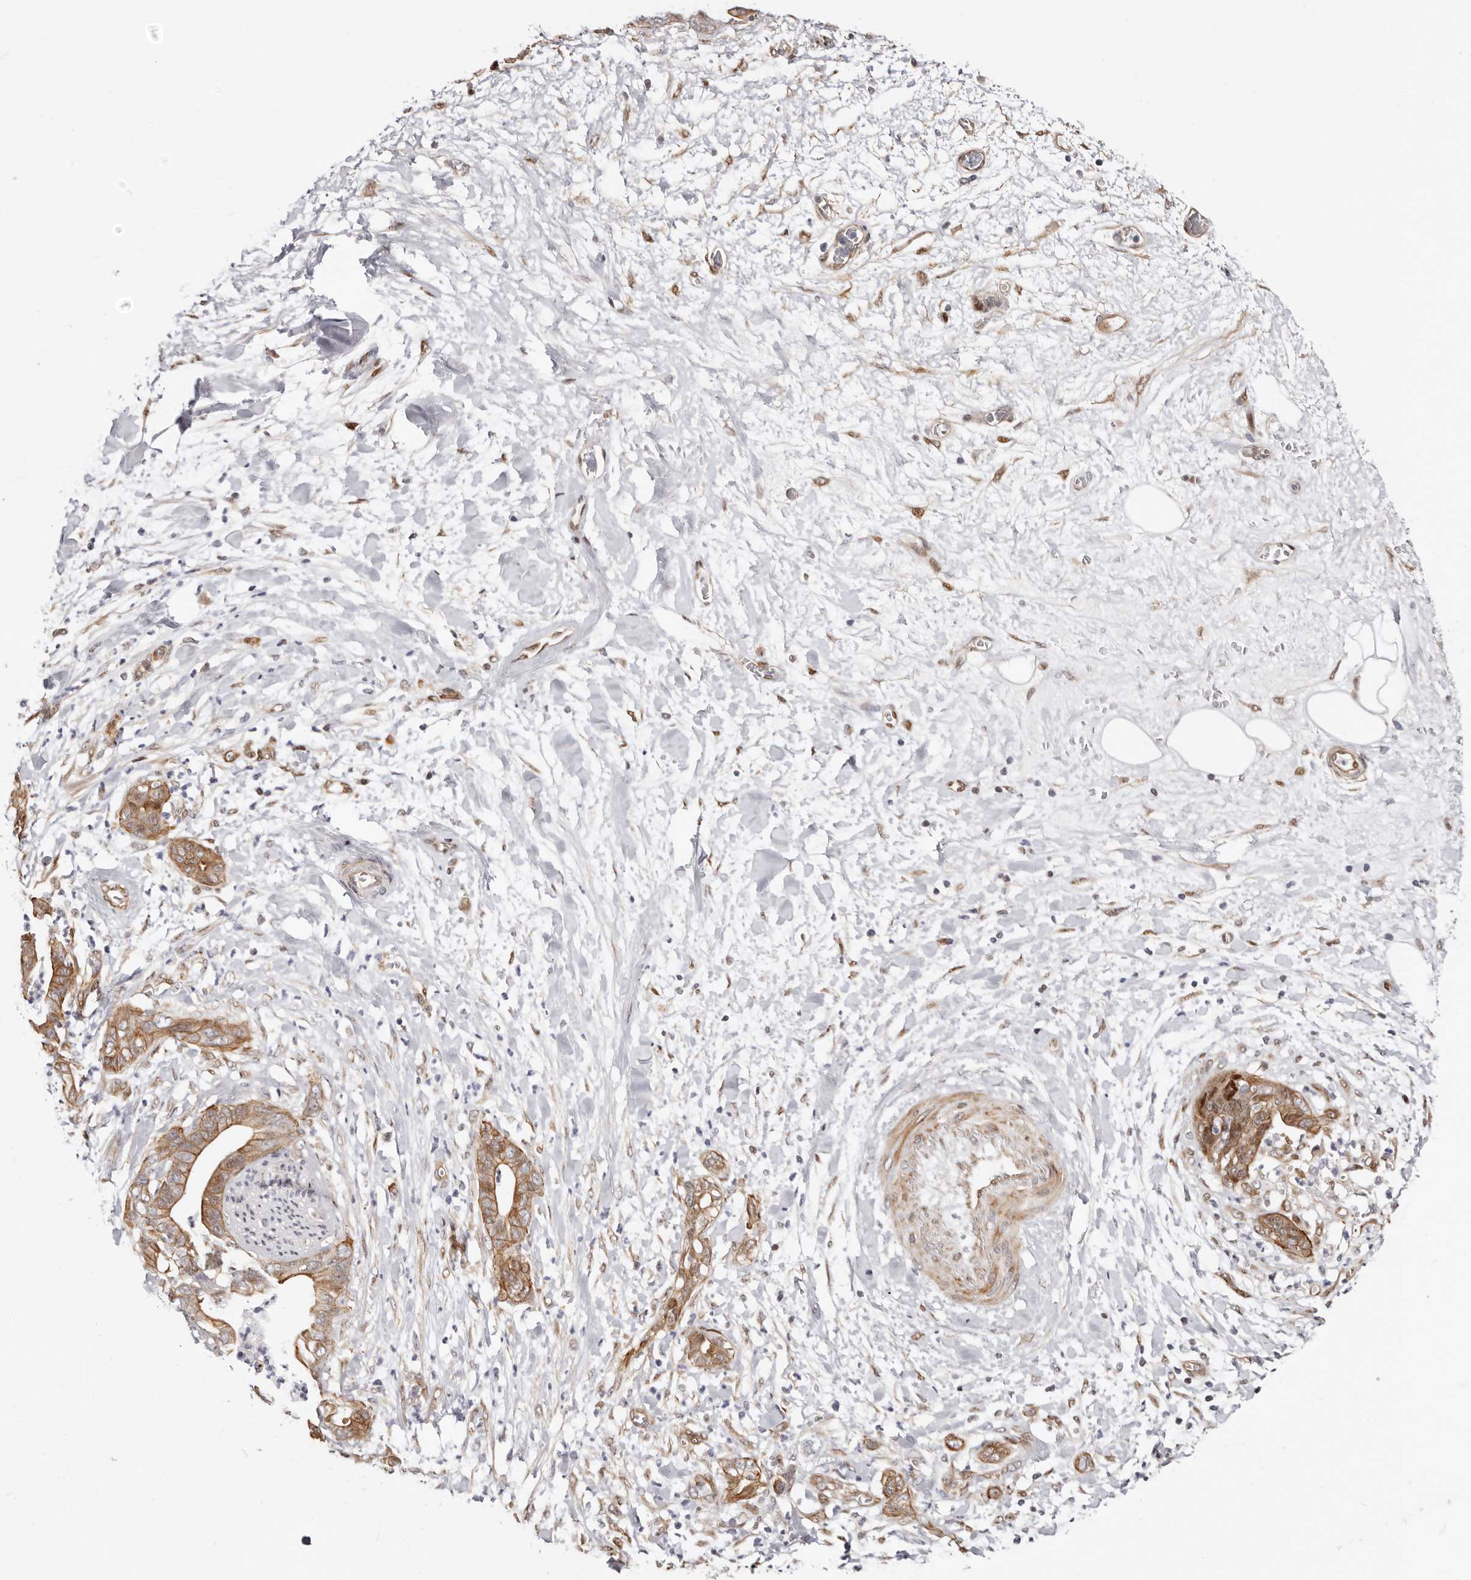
{"staining": {"intensity": "moderate", "quantity": ">75%", "location": "cytoplasmic/membranous"}, "tissue": "pancreatic cancer", "cell_type": "Tumor cells", "image_type": "cancer", "snomed": [{"axis": "morphology", "description": "Adenocarcinoma, NOS"}, {"axis": "topography", "description": "Pancreas"}], "caption": "Protein expression analysis of pancreatic cancer reveals moderate cytoplasmic/membranous staining in approximately >75% of tumor cells. Using DAB (3,3'-diaminobenzidine) (brown) and hematoxylin (blue) stains, captured at high magnification using brightfield microscopy.", "gene": "EPHX3", "patient": {"sex": "female", "age": 78}}